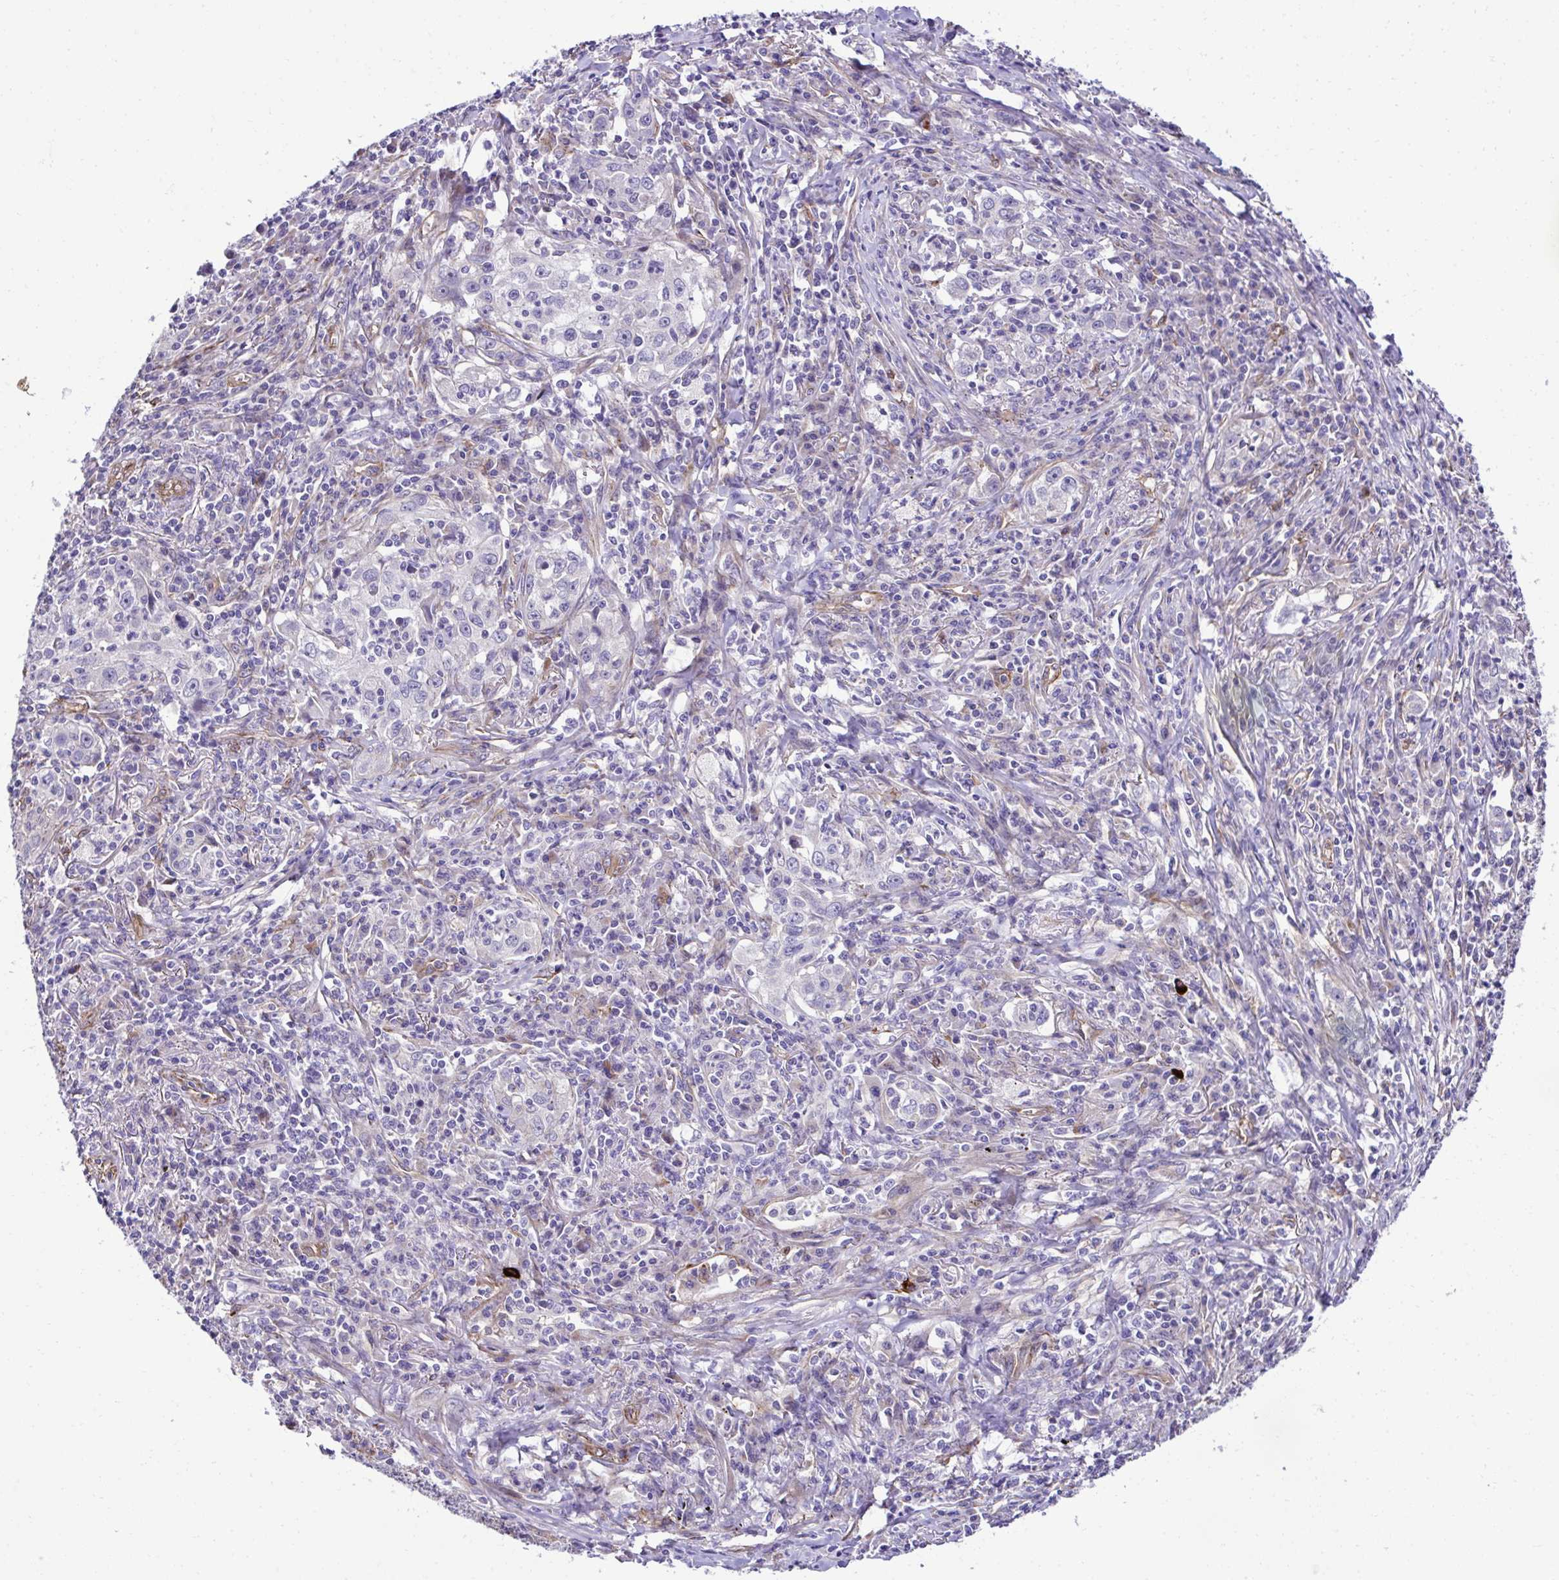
{"staining": {"intensity": "negative", "quantity": "none", "location": "none"}, "tissue": "lung cancer", "cell_type": "Tumor cells", "image_type": "cancer", "snomed": [{"axis": "morphology", "description": "Squamous cell carcinoma, NOS"}, {"axis": "topography", "description": "Lung"}], "caption": "An immunohistochemistry (IHC) micrograph of lung squamous cell carcinoma is shown. There is no staining in tumor cells of lung squamous cell carcinoma.", "gene": "TRIM52", "patient": {"sex": "male", "age": 71}}